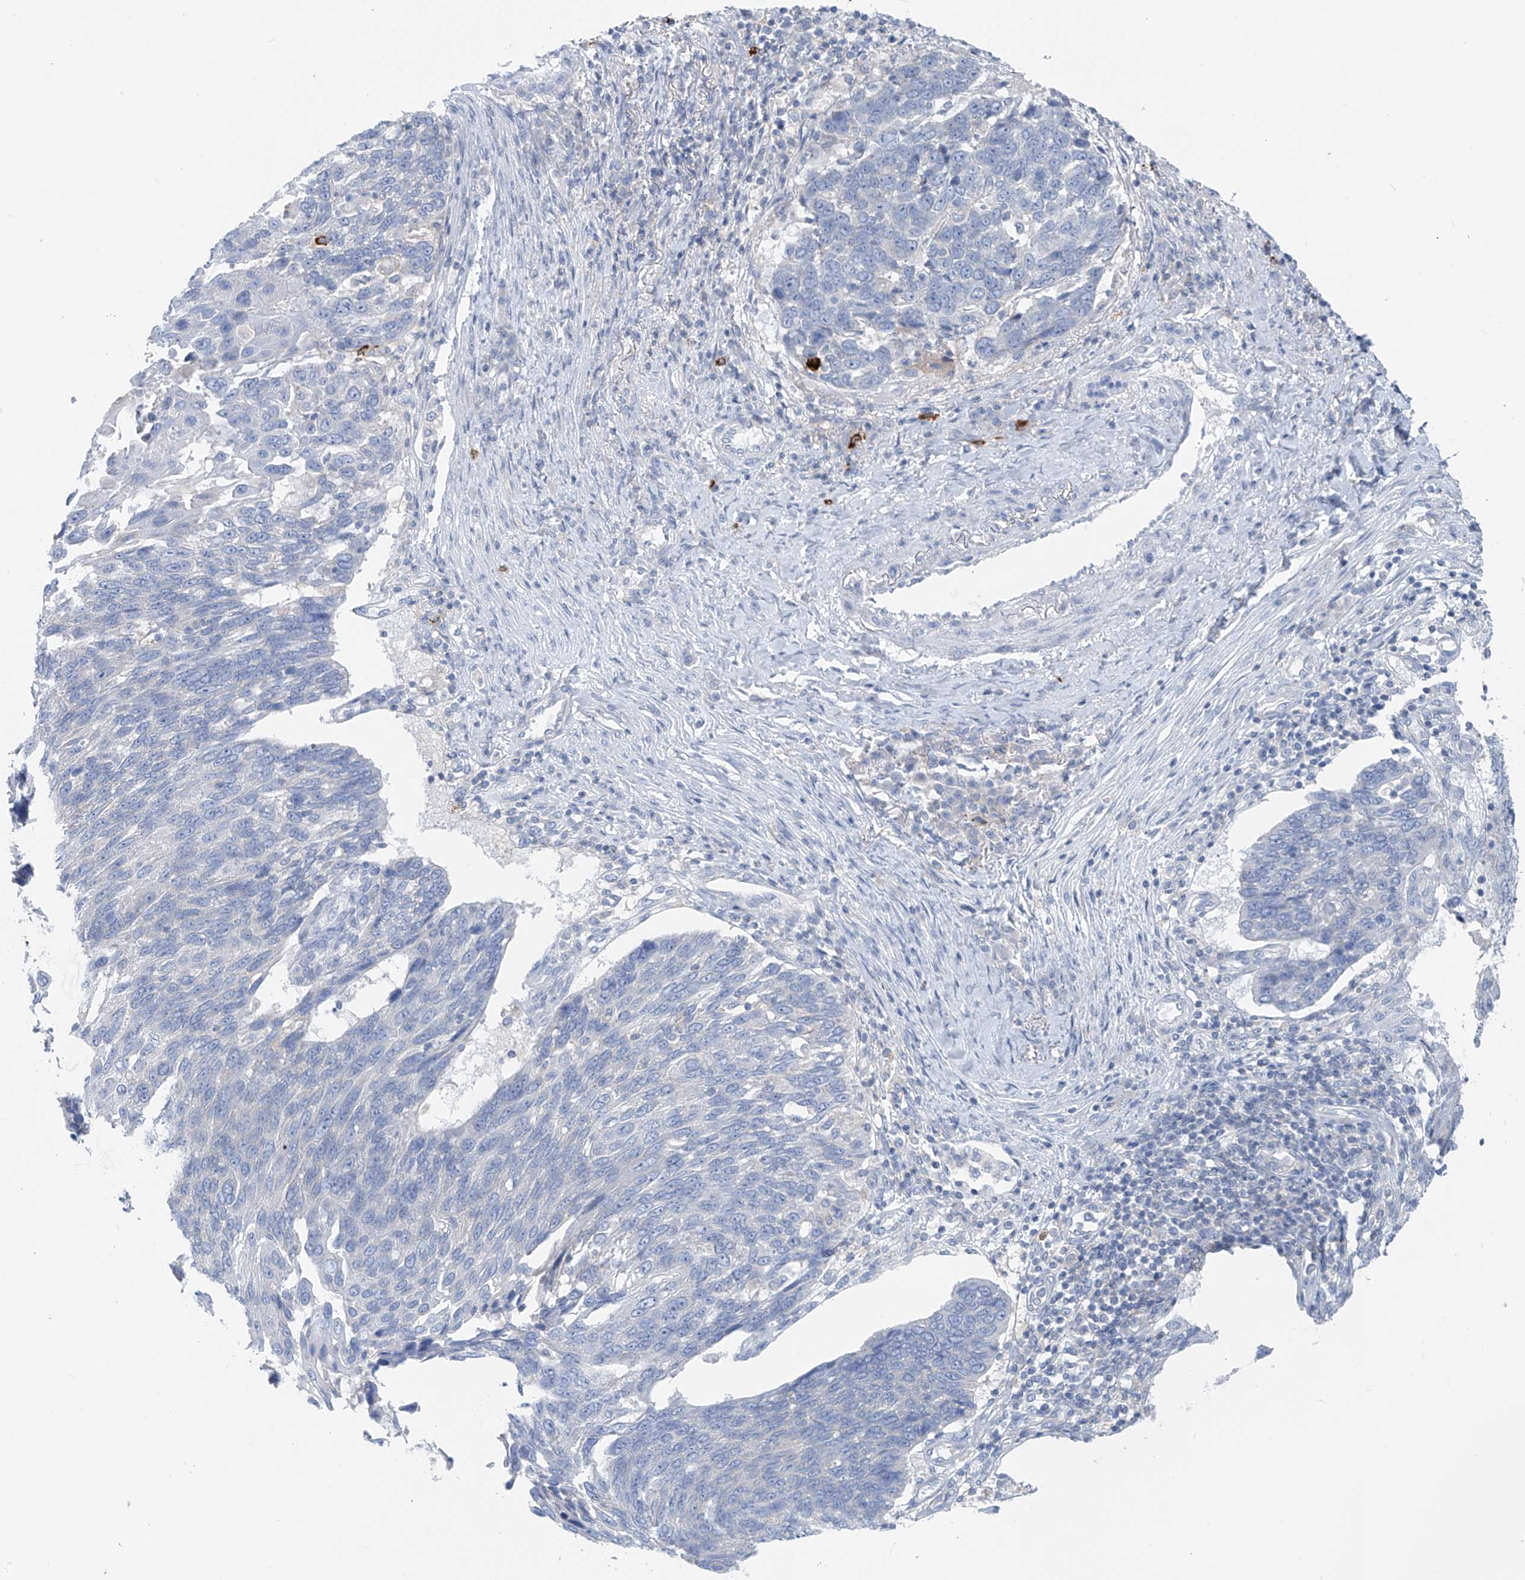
{"staining": {"intensity": "negative", "quantity": "none", "location": "none"}, "tissue": "lung cancer", "cell_type": "Tumor cells", "image_type": "cancer", "snomed": [{"axis": "morphology", "description": "Squamous cell carcinoma, NOS"}, {"axis": "topography", "description": "Lung"}], "caption": "DAB (3,3'-diaminobenzidine) immunohistochemical staining of human squamous cell carcinoma (lung) exhibits no significant positivity in tumor cells.", "gene": "POMGNT2", "patient": {"sex": "male", "age": 66}}